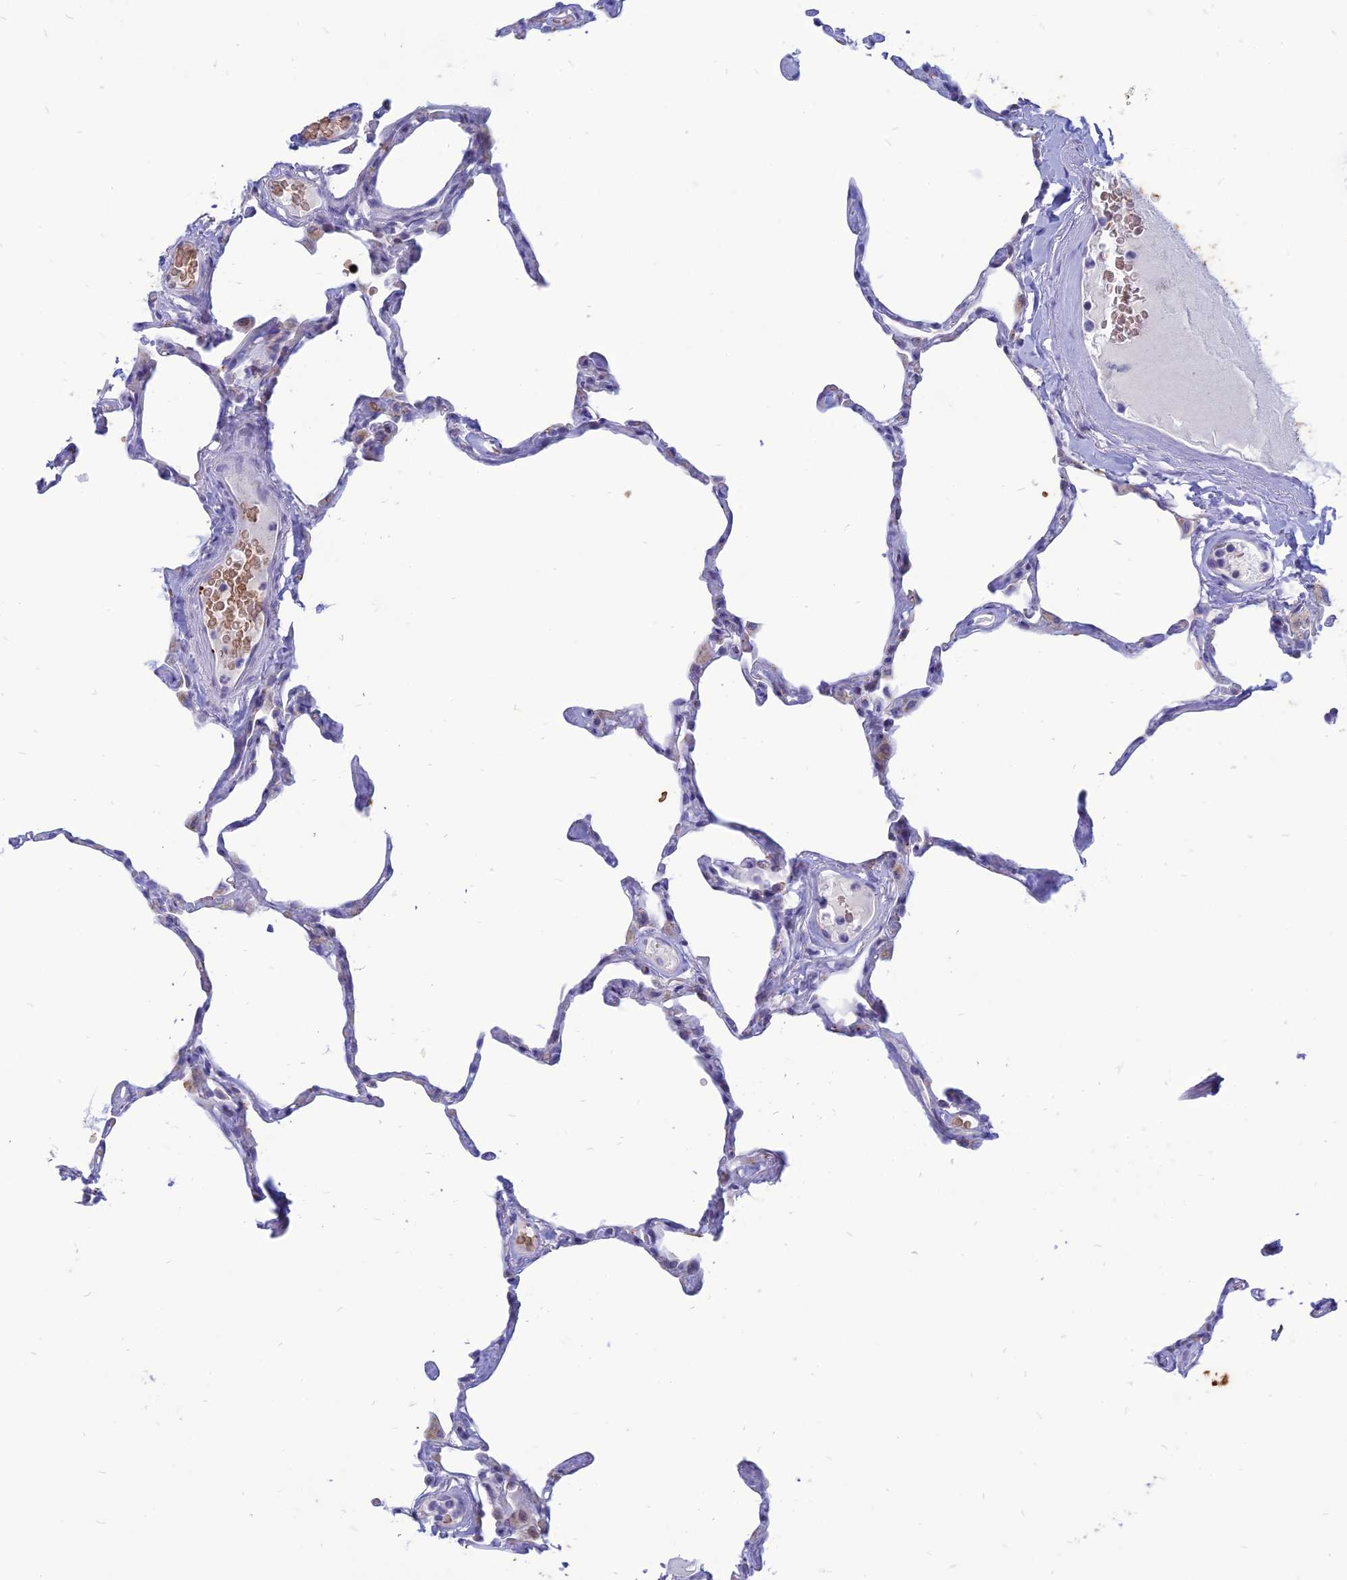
{"staining": {"intensity": "negative", "quantity": "none", "location": "none"}, "tissue": "lung", "cell_type": "Alveolar cells", "image_type": "normal", "snomed": [{"axis": "morphology", "description": "Normal tissue, NOS"}, {"axis": "topography", "description": "Lung"}], "caption": "A histopathology image of human lung is negative for staining in alveolar cells. Brightfield microscopy of immunohistochemistry stained with DAB (3,3'-diaminobenzidine) (brown) and hematoxylin (blue), captured at high magnification.", "gene": "HHAT", "patient": {"sex": "male", "age": 65}}